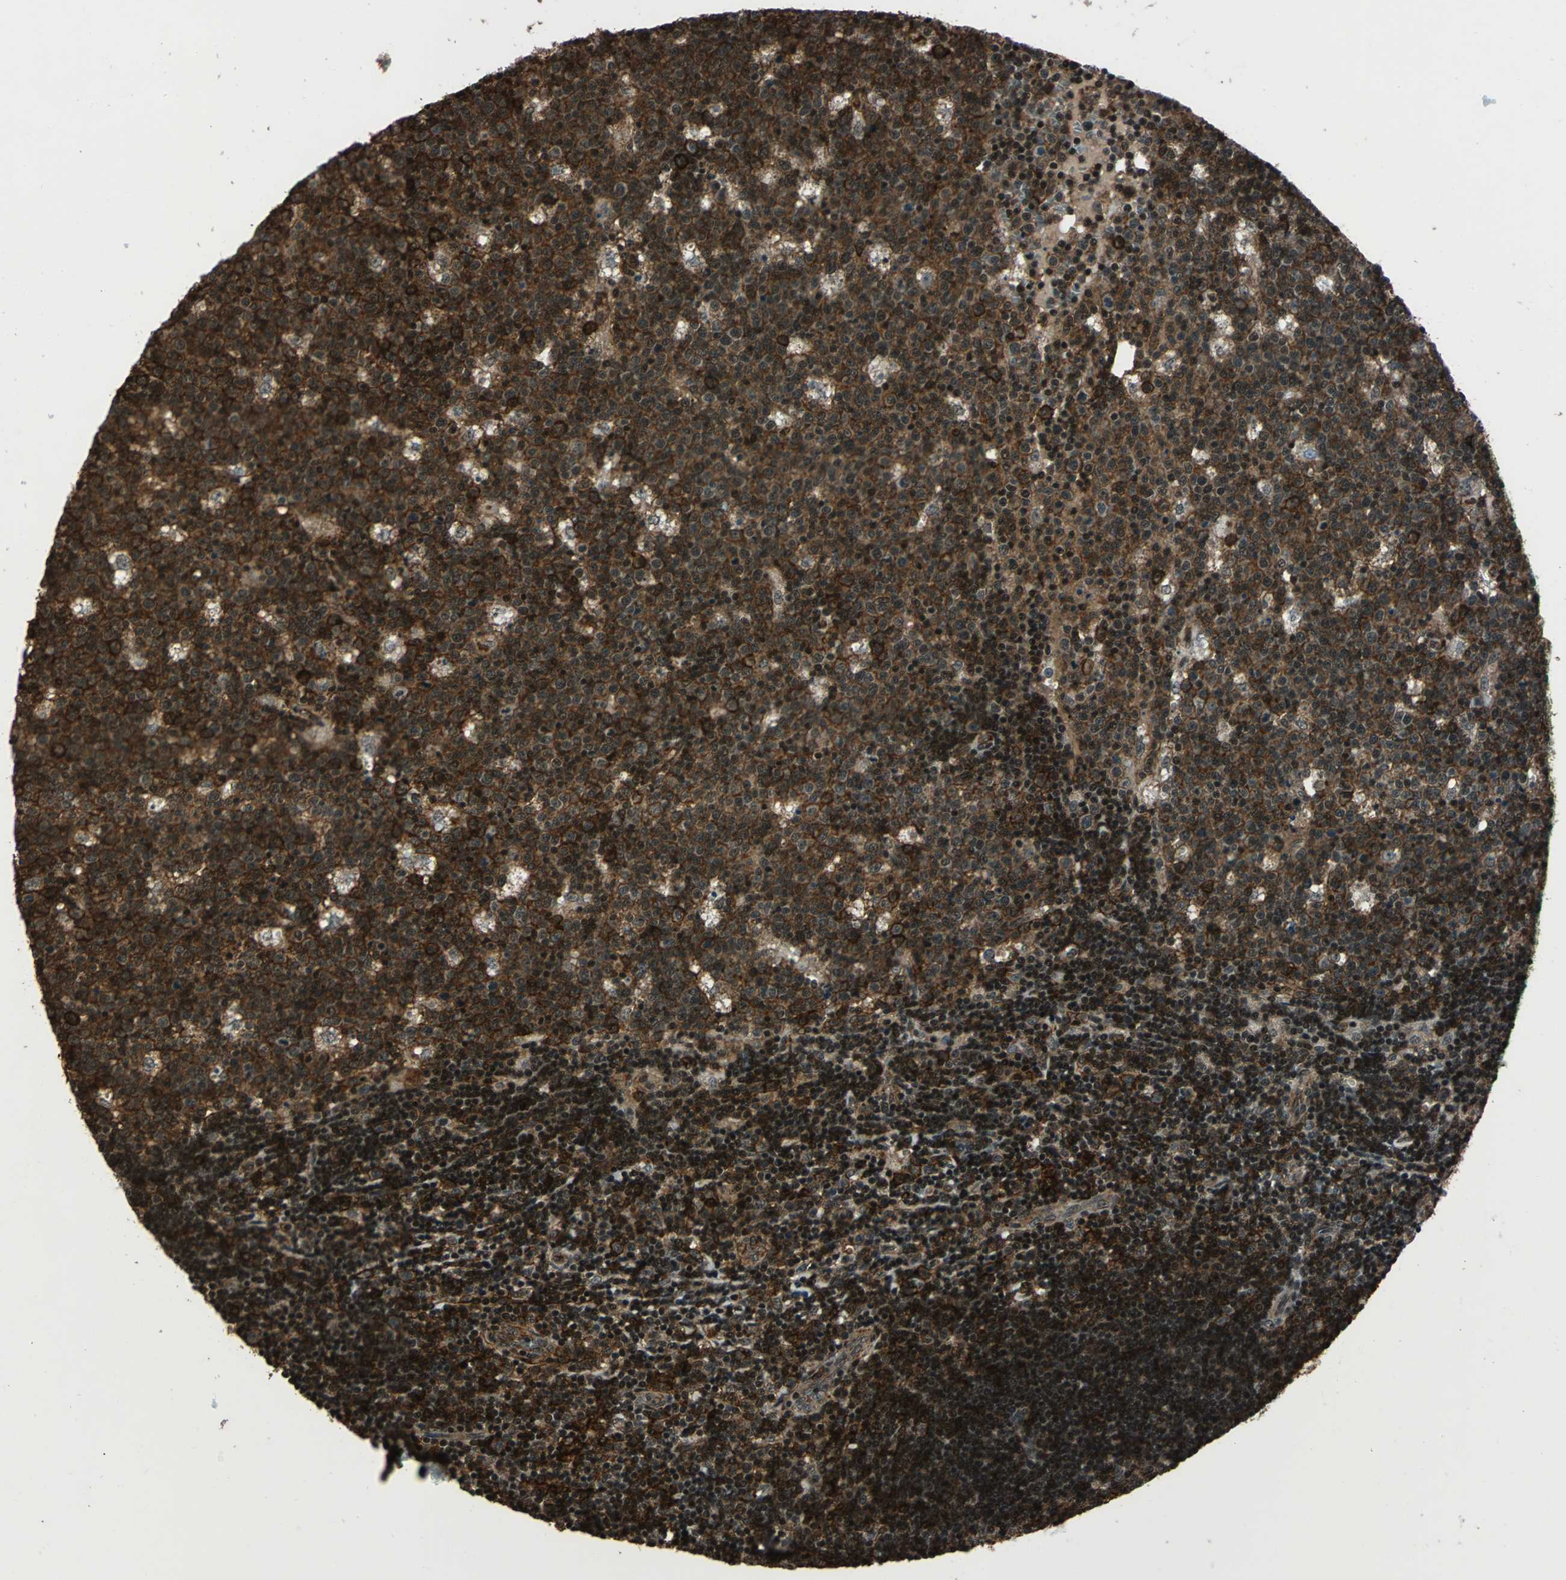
{"staining": {"intensity": "strong", "quantity": ">75%", "location": "cytoplasmic/membranous,nuclear"}, "tissue": "lymph node", "cell_type": "Germinal center cells", "image_type": "normal", "snomed": [{"axis": "morphology", "description": "Normal tissue, NOS"}, {"axis": "topography", "description": "Lymph node"}, {"axis": "topography", "description": "Salivary gland"}], "caption": "Protein staining reveals strong cytoplasmic/membranous,nuclear expression in about >75% of germinal center cells in normal lymph node. (Stains: DAB (3,3'-diaminobenzidine) in brown, nuclei in blue, Microscopy: brightfield microscopy at high magnification).", "gene": "NR2C2", "patient": {"sex": "male", "age": 8}}